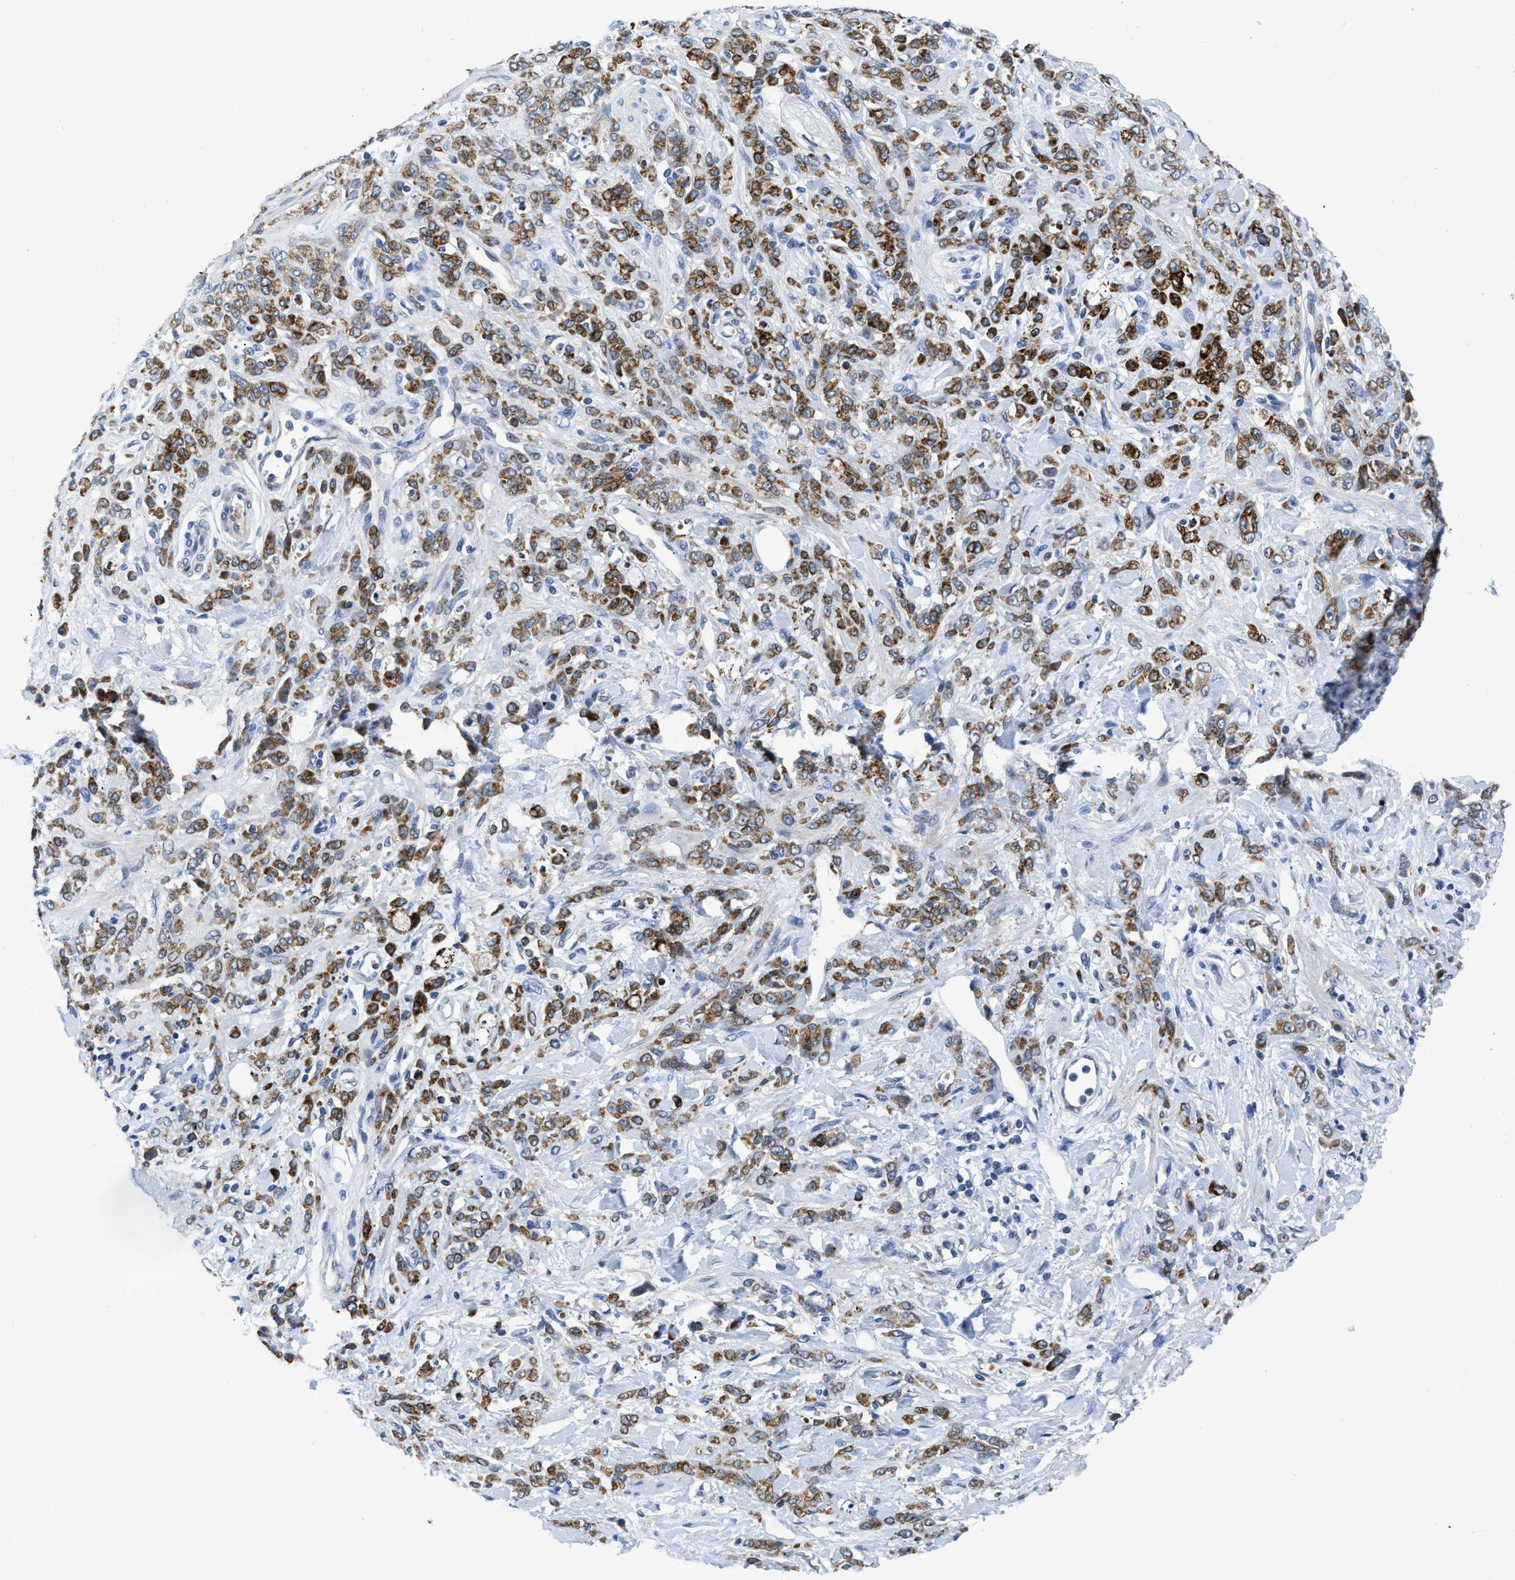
{"staining": {"intensity": "strong", "quantity": ">75%", "location": "cytoplasmic/membranous"}, "tissue": "stomach cancer", "cell_type": "Tumor cells", "image_type": "cancer", "snomed": [{"axis": "morphology", "description": "Normal tissue, NOS"}, {"axis": "morphology", "description": "Adenocarcinoma, NOS"}, {"axis": "topography", "description": "Stomach"}], "caption": "IHC micrograph of stomach adenocarcinoma stained for a protein (brown), which displays high levels of strong cytoplasmic/membranous staining in about >75% of tumor cells.", "gene": "OR9K2", "patient": {"sex": "male", "age": 82}}